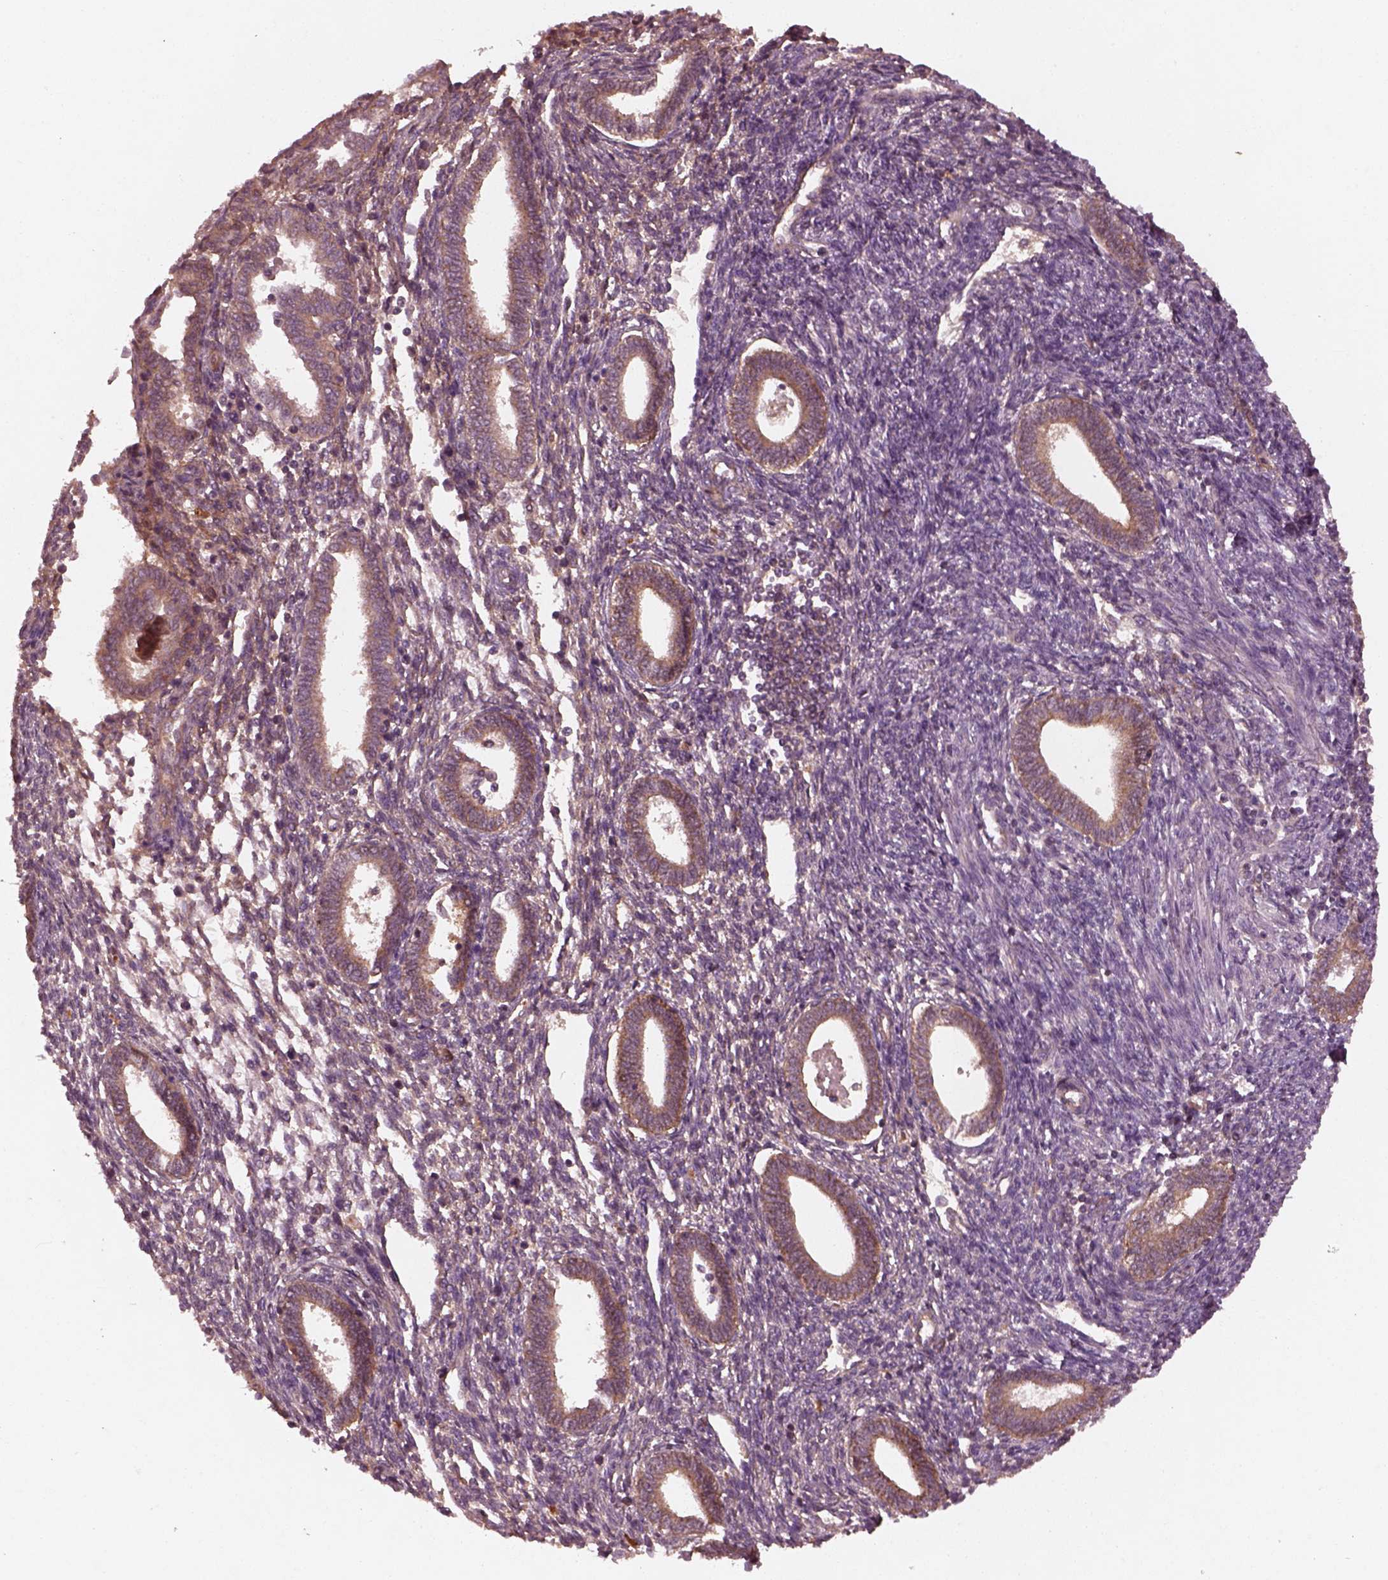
{"staining": {"intensity": "weak", "quantity": "<25%", "location": "cytoplasmic/membranous"}, "tissue": "endometrium", "cell_type": "Cells in endometrial stroma", "image_type": "normal", "snomed": [{"axis": "morphology", "description": "Normal tissue, NOS"}, {"axis": "topography", "description": "Endometrium"}], "caption": "Cells in endometrial stroma are negative for protein expression in unremarkable human endometrium. (DAB (3,3'-diaminobenzidine) IHC with hematoxylin counter stain).", "gene": "FAM234A", "patient": {"sex": "female", "age": 42}}